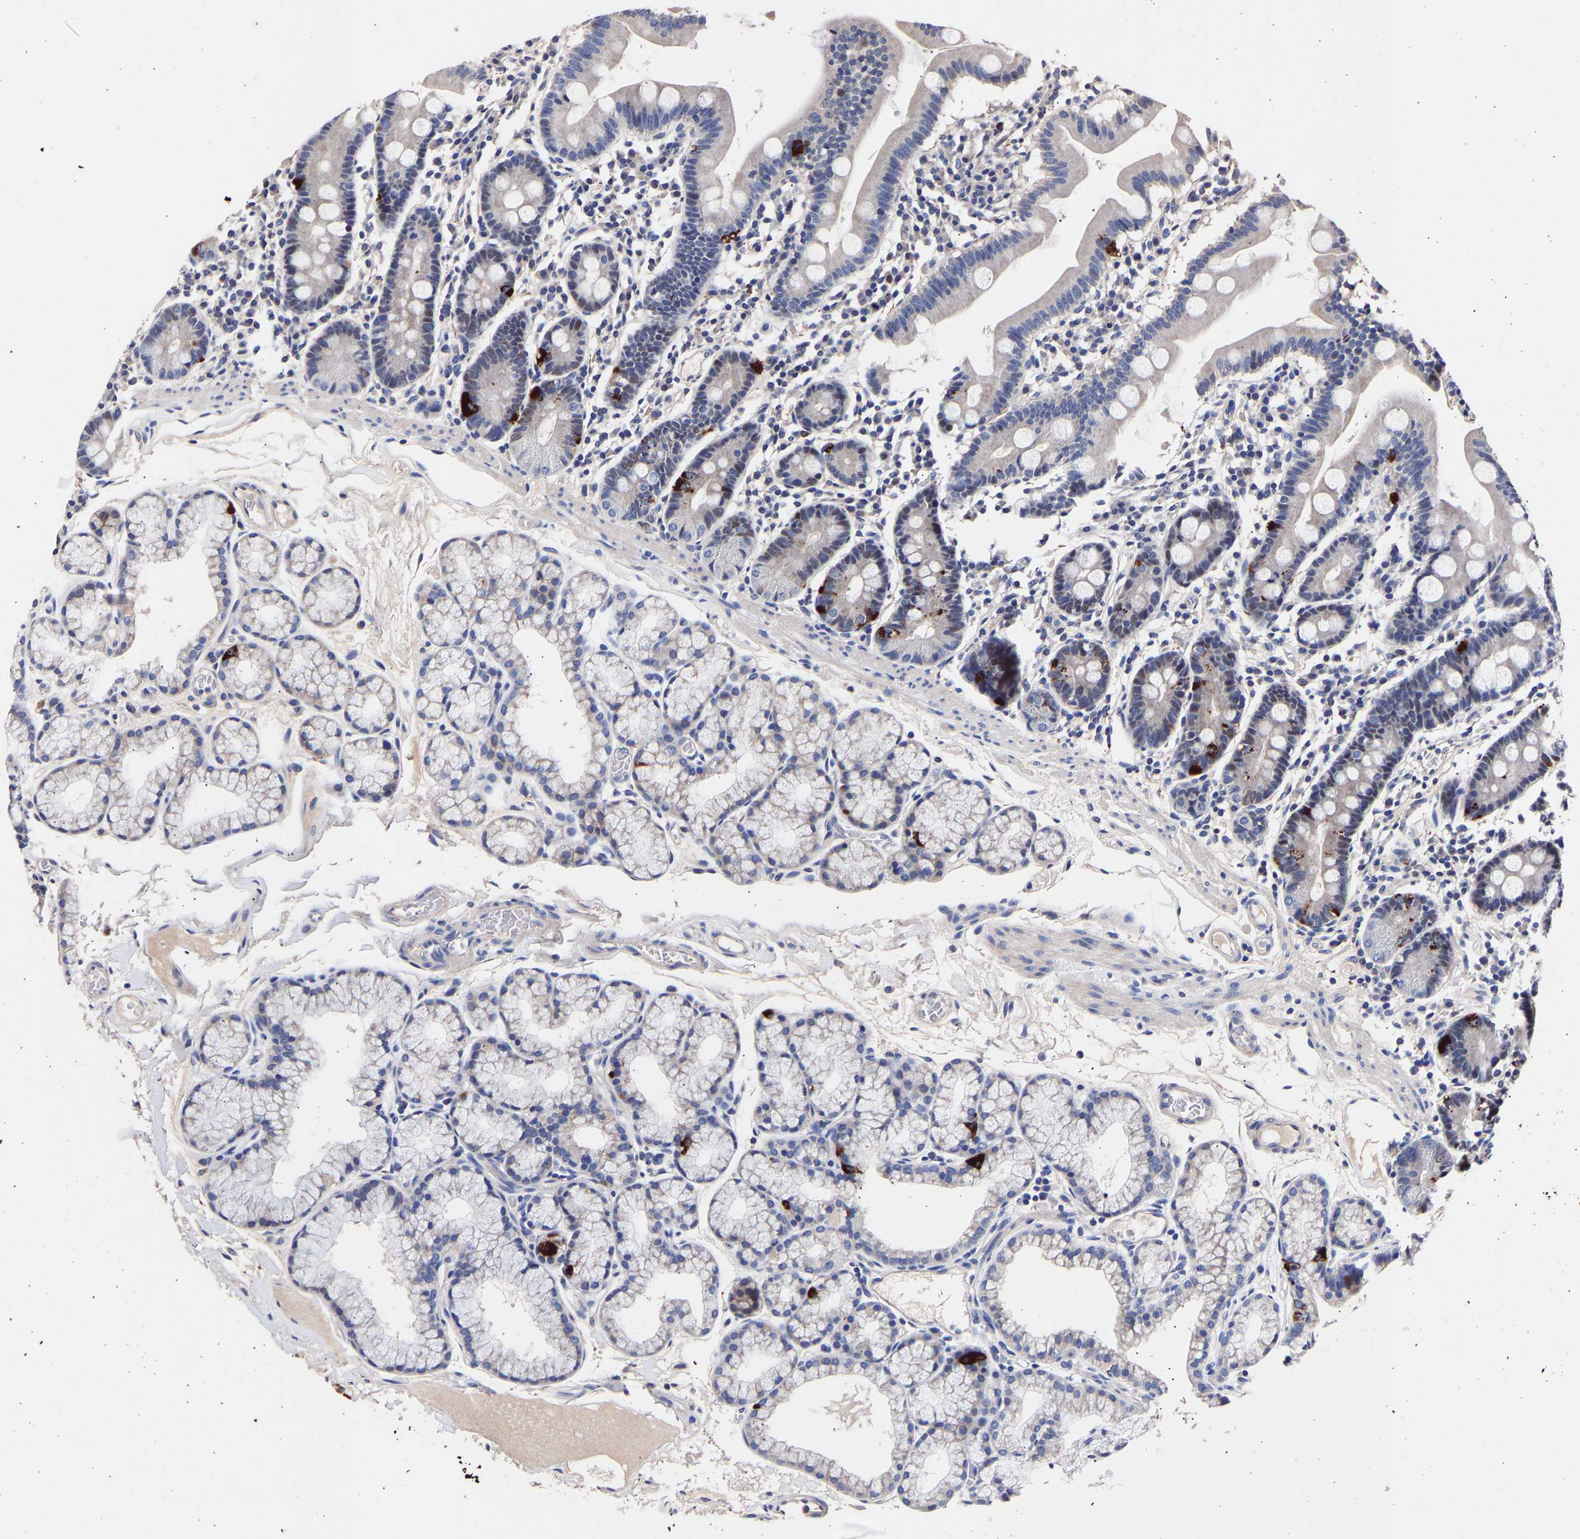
{"staining": {"intensity": "strong", "quantity": "<25%", "location": "cytoplasmic/membranous"}, "tissue": "duodenum", "cell_type": "Glandular cells", "image_type": "normal", "snomed": [{"axis": "morphology", "description": "Normal tissue, NOS"}, {"axis": "topography", "description": "Duodenum"}], "caption": "IHC photomicrograph of benign duodenum: human duodenum stained using IHC reveals medium levels of strong protein expression localized specifically in the cytoplasmic/membranous of glandular cells, appearing as a cytoplasmic/membranous brown color.", "gene": "SEM1", "patient": {"sex": "male", "age": 50}}